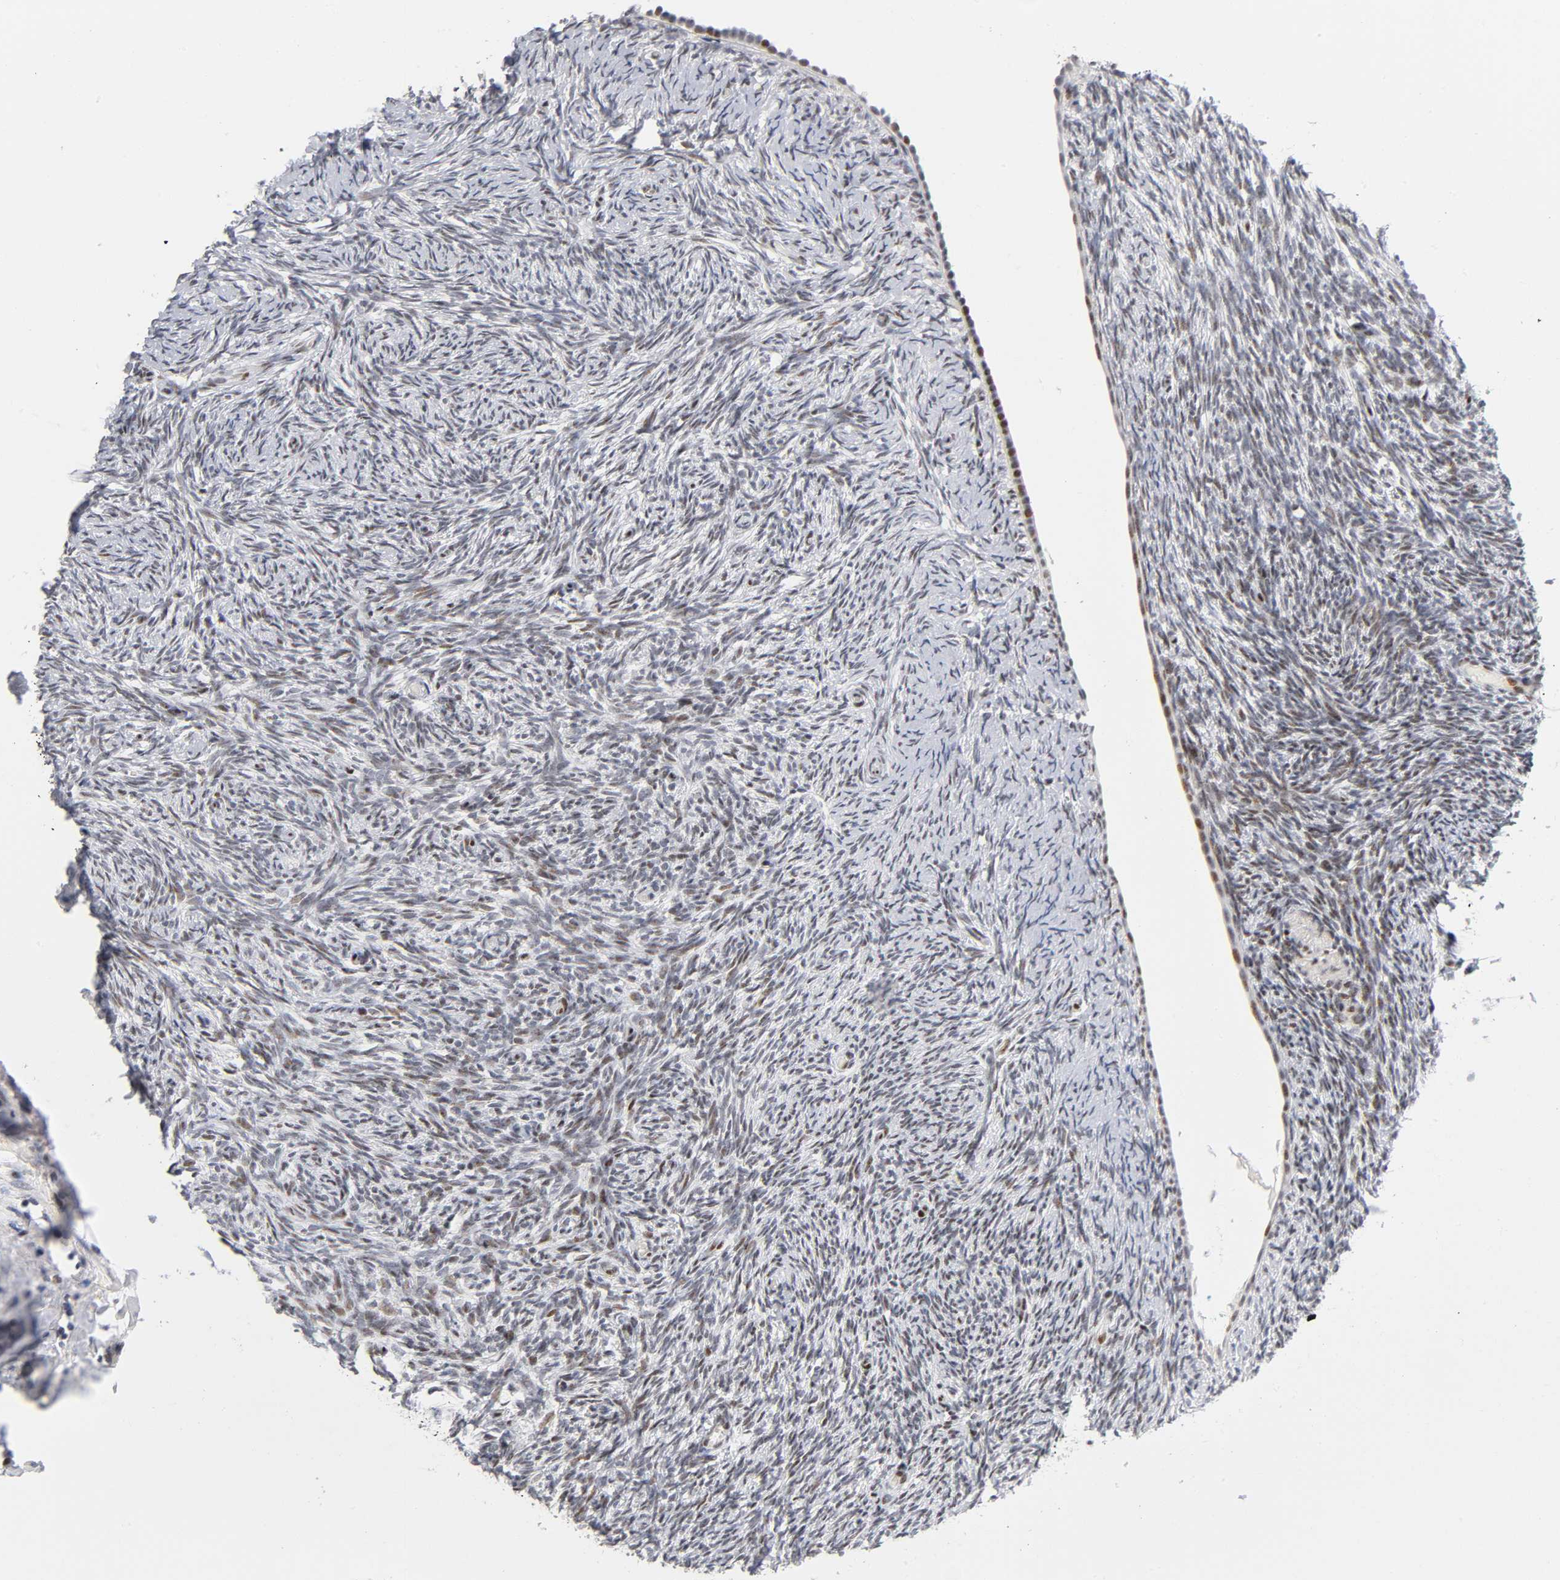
{"staining": {"intensity": "moderate", "quantity": ">75%", "location": "nuclear"}, "tissue": "ovary", "cell_type": "Ovarian stroma cells", "image_type": "normal", "snomed": [{"axis": "morphology", "description": "Normal tissue, NOS"}, {"axis": "topography", "description": "Ovary"}], "caption": "Ovary stained with IHC shows moderate nuclear staining in about >75% of ovarian stroma cells. (DAB IHC, brown staining for protein, blue staining for nuclei).", "gene": "SP3", "patient": {"sex": "female", "age": 60}}